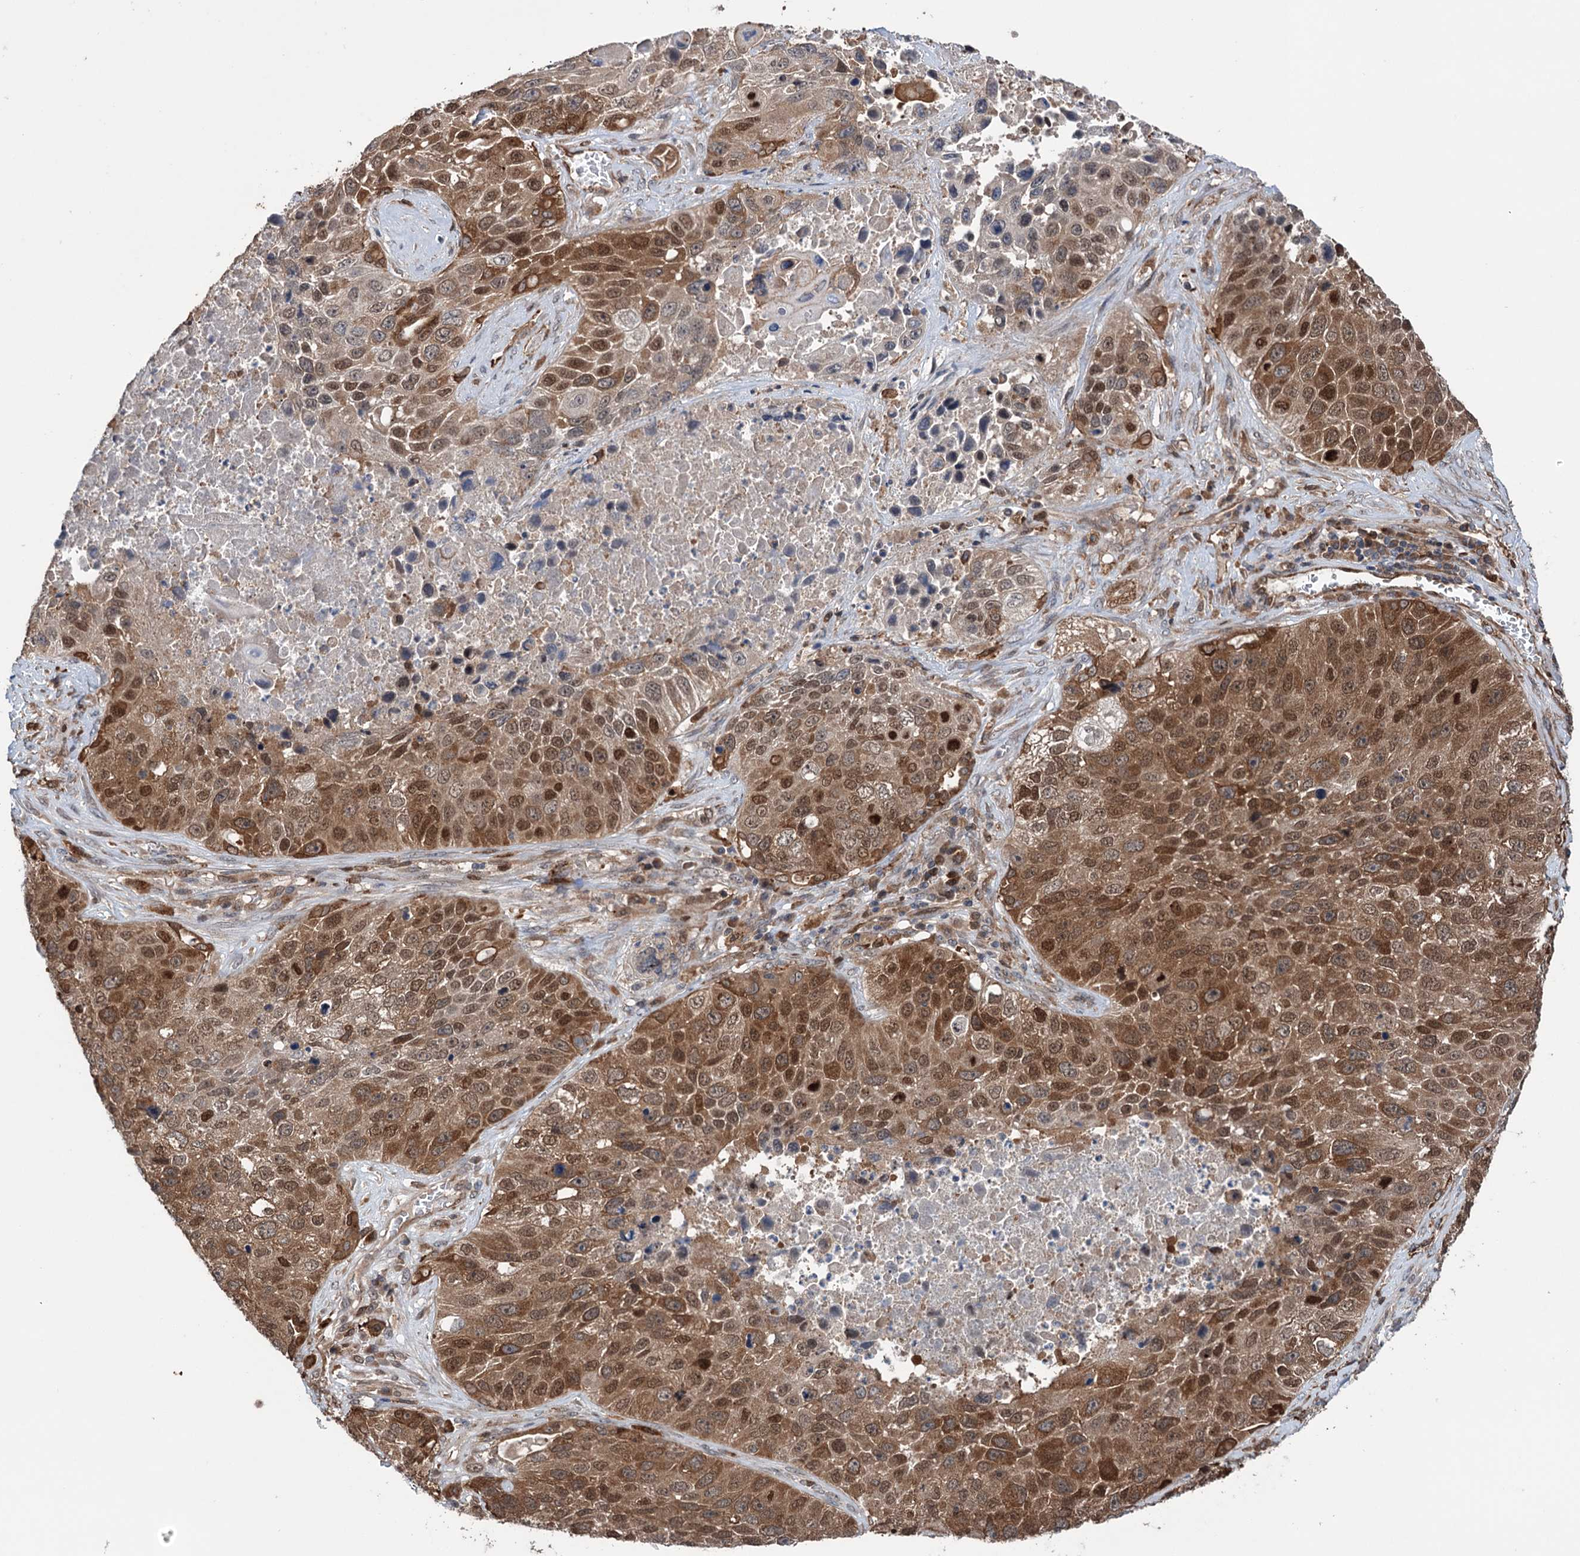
{"staining": {"intensity": "moderate", "quantity": ">75%", "location": "cytoplasmic/membranous,nuclear"}, "tissue": "lung cancer", "cell_type": "Tumor cells", "image_type": "cancer", "snomed": [{"axis": "morphology", "description": "Squamous cell carcinoma, NOS"}, {"axis": "topography", "description": "Lung"}], "caption": "Human lung cancer (squamous cell carcinoma) stained with a protein marker reveals moderate staining in tumor cells.", "gene": "NCAPD2", "patient": {"sex": "male", "age": 61}}